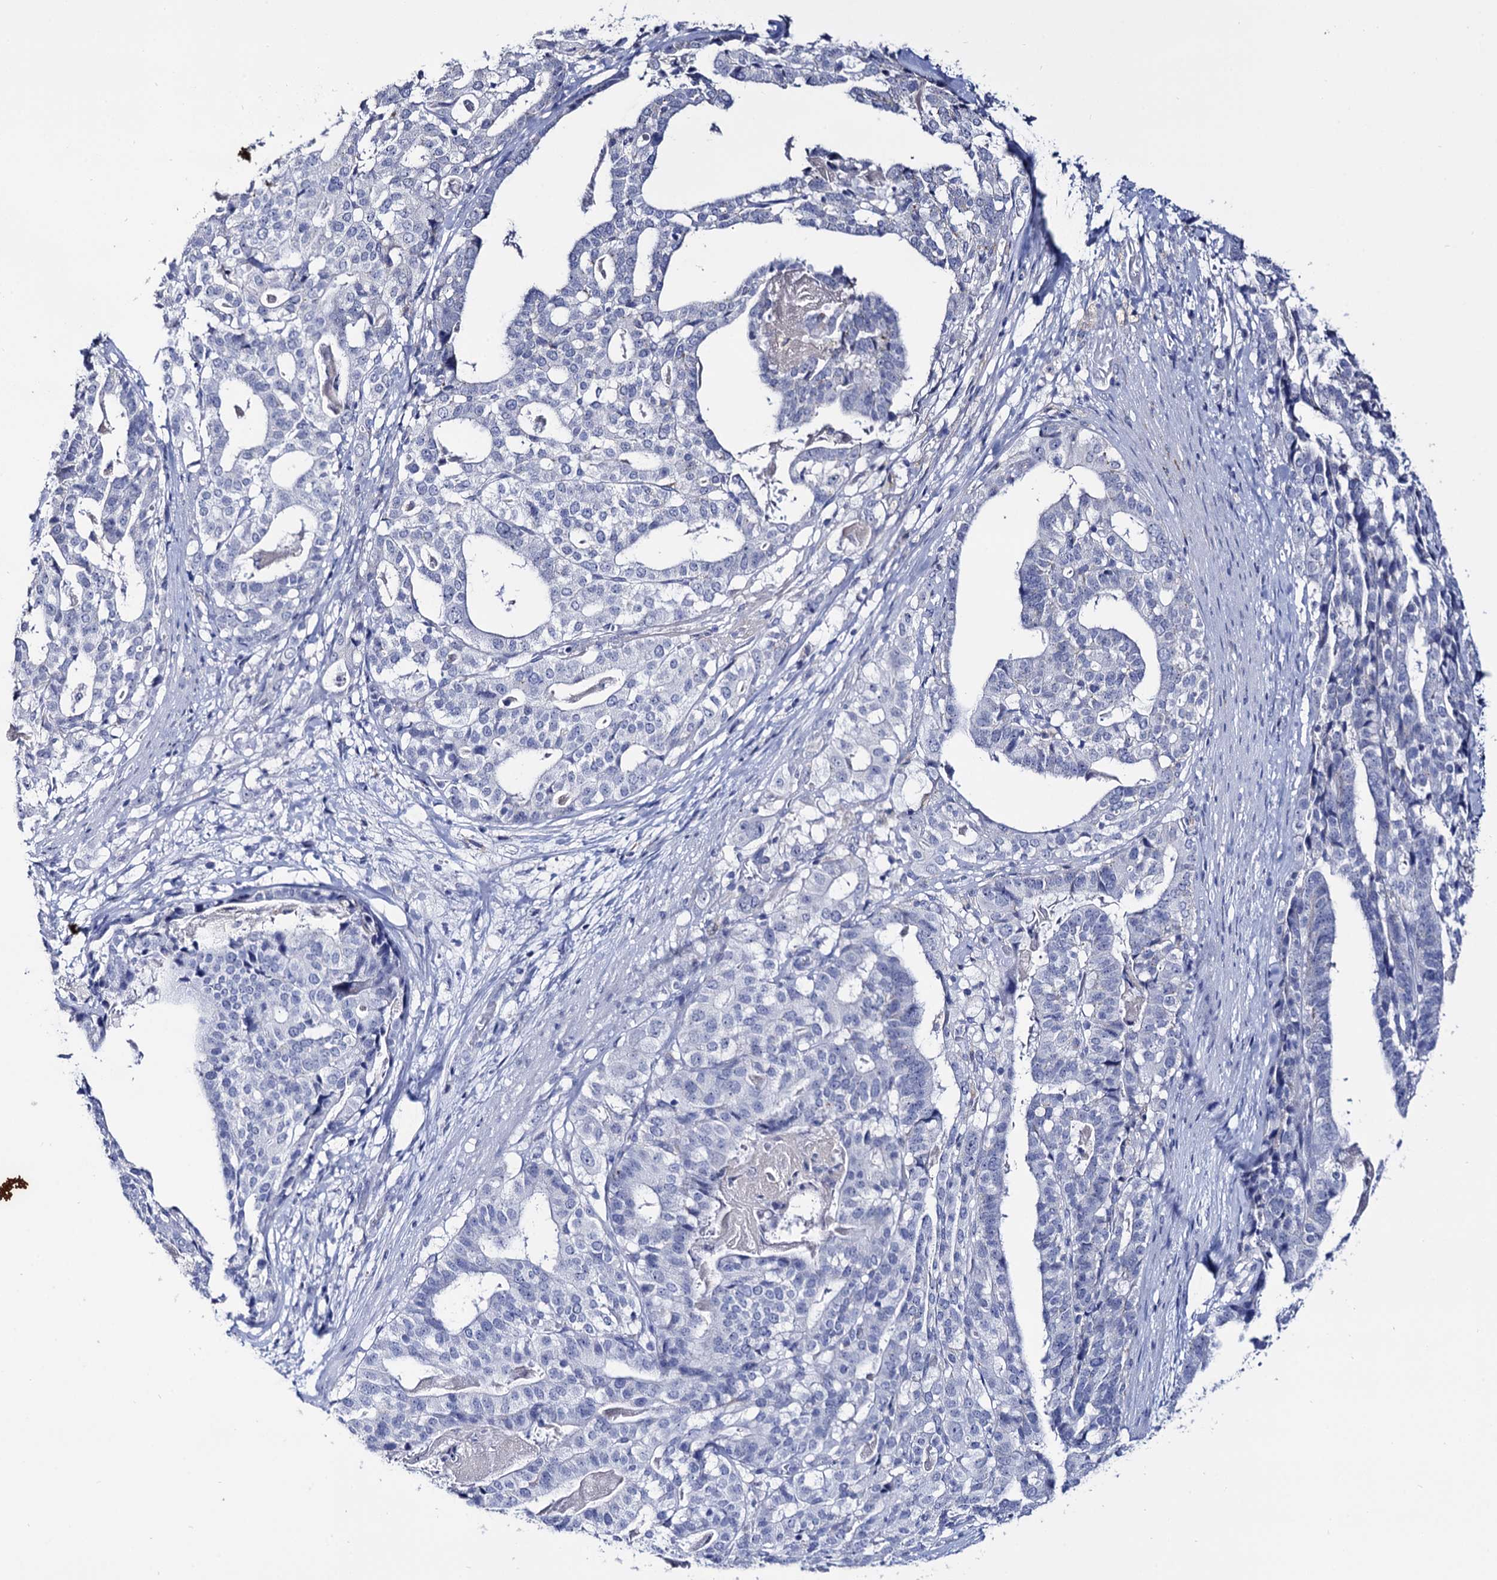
{"staining": {"intensity": "negative", "quantity": "none", "location": "none"}, "tissue": "stomach cancer", "cell_type": "Tumor cells", "image_type": "cancer", "snomed": [{"axis": "morphology", "description": "Adenocarcinoma, NOS"}, {"axis": "topography", "description": "Stomach"}], "caption": "Stomach cancer was stained to show a protein in brown. There is no significant staining in tumor cells. (DAB immunohistochemistry (IHC), high magnification).", "gene": "MICAL2", "patient": {"sex": "male", "age": 48}}